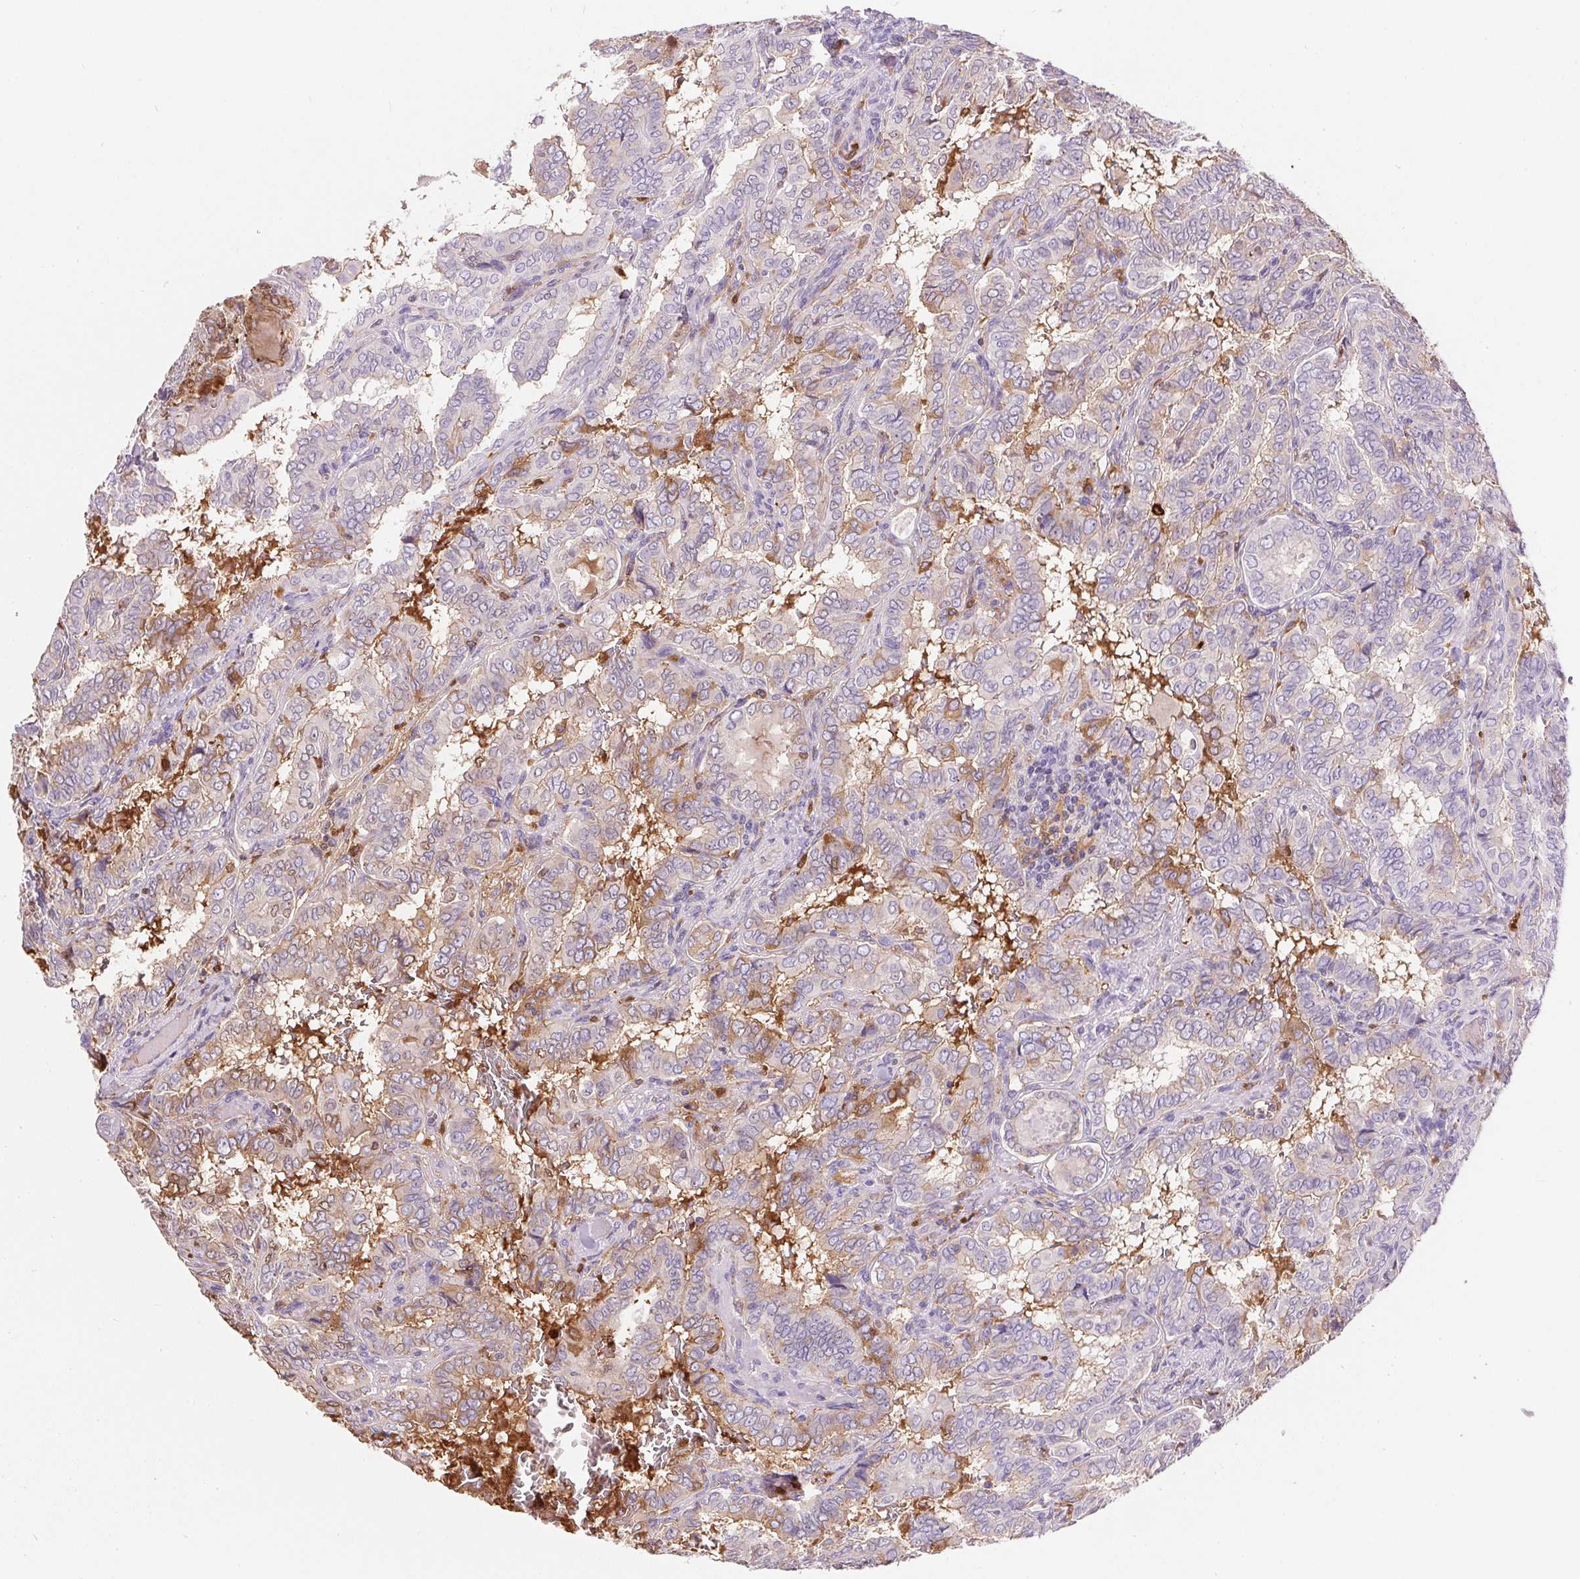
{"staining": {"intensity": "negative", "quantity": "none", "location": "none"}, "tissue": "thyroid cancer", "cell_type": "Tumor cells", "image_type": "cancer", "snomed": [{"axis": "morphology", "description": "Papillary adenocarcinoma, NOS"}, {"axis": "topography", "description": "Thyroid gland"}], "caption": "The image displays no staining of tumor cells in thyroid cancer (papillary adenocarcinoma).", "gene": "ORM1", "patient": {"sex": "female", "age": 46}}